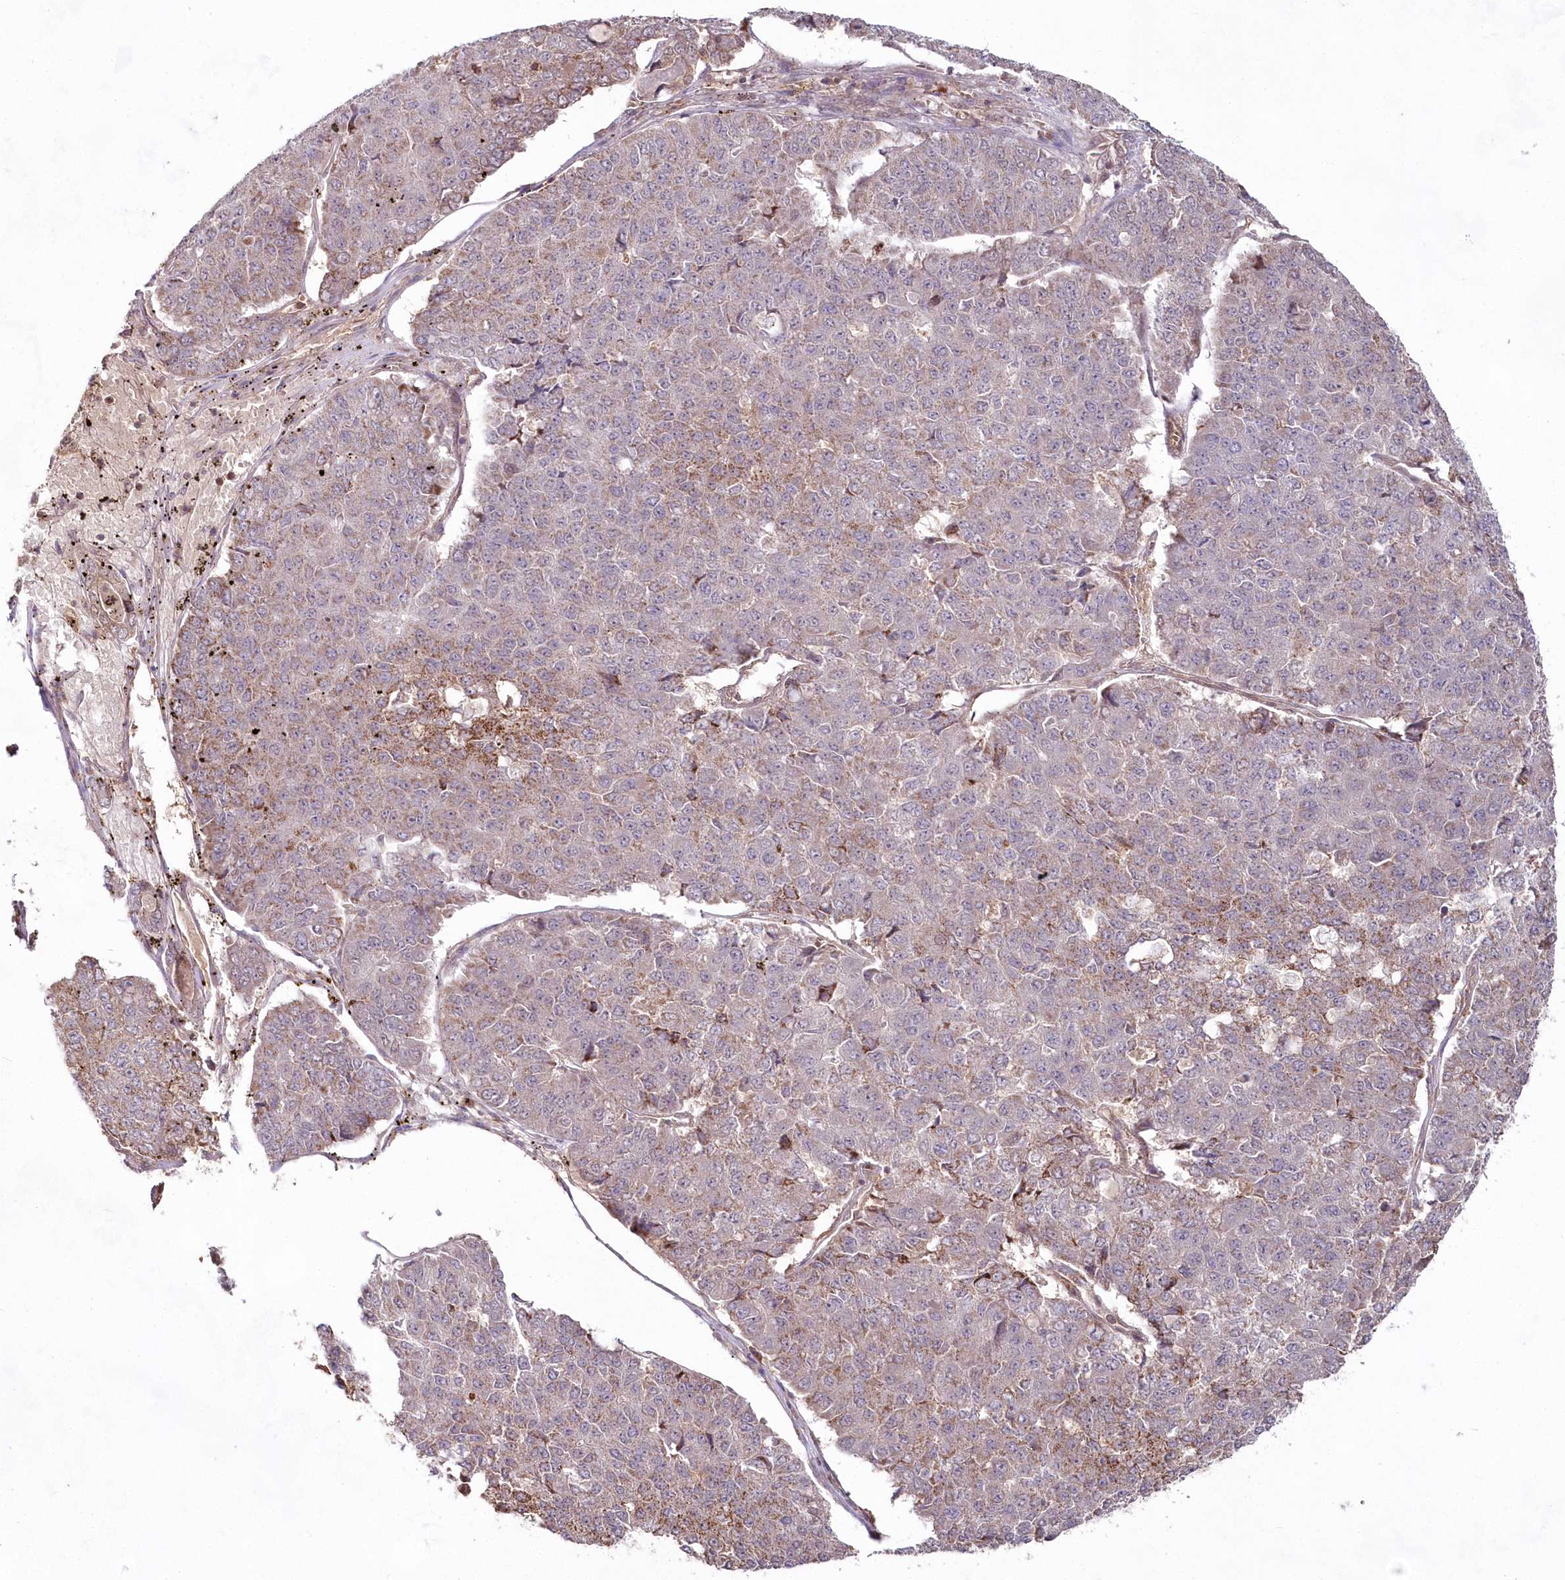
{"staining": {"intensity": "moderate", "quantity": "25%-75%", "location": "cytoplasmic/membranous"}, "tissue": "pancreatic cancer", "cell_type": "Tumor cells", "image_type": "cancer", "snomed": [{"axis": "morphology", "description": "Adenocarcinoma, NOS"}, {"axis": "topography", "description": "Pancreas"}], "caption": "Immunohistochemical staining of human pancreatic cancer (adenocarcinoma) reveals moderate cytoplasmic/membranous protein expression in about 25%-75% of tumor cells. Immunohistochemistry (ihc) stains the protein in brown and the nuclei are stained blue.", "gene": "IMPA1", "patient": {"sex": "male", "age": 50}}